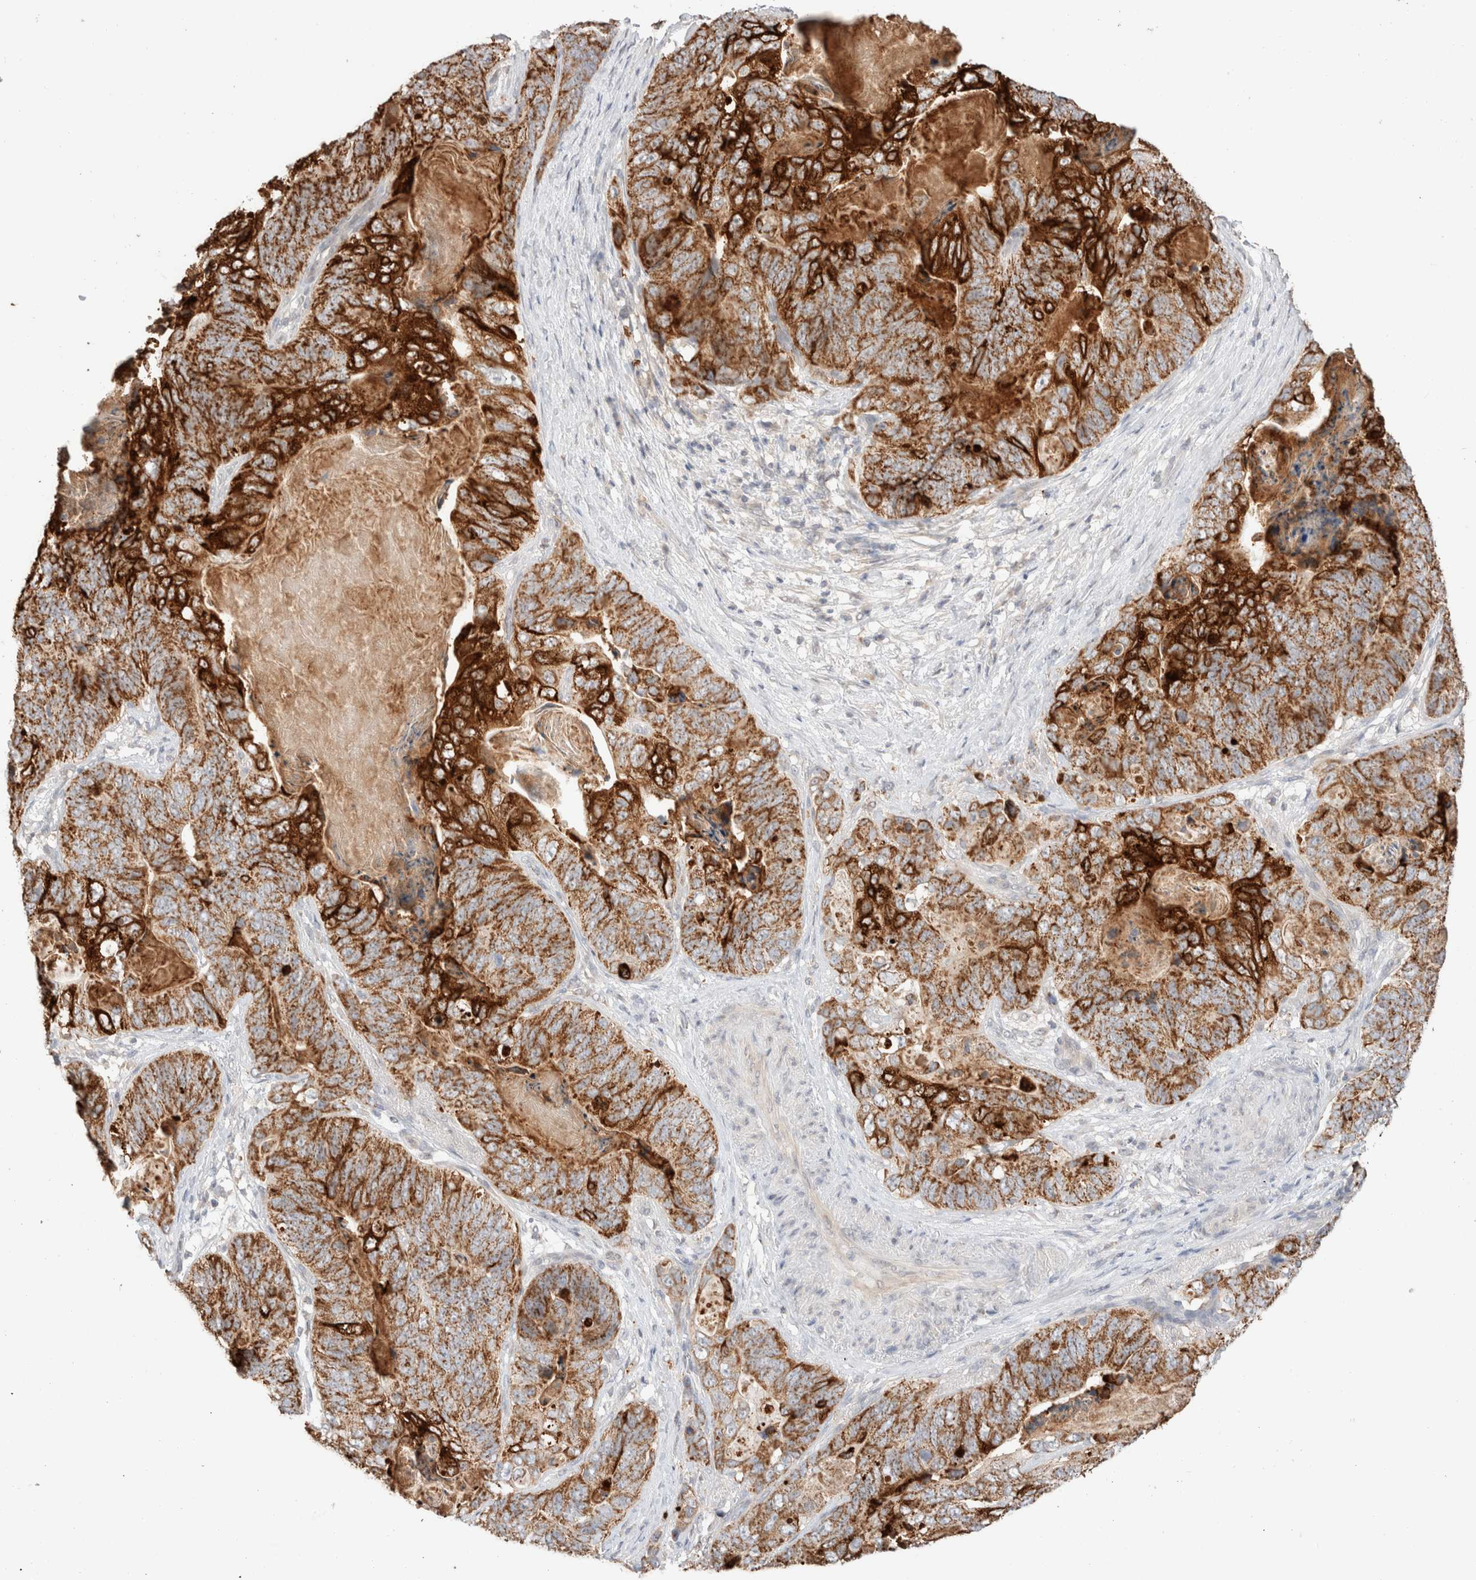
{"staining": {"intensity": "strong", "quantity": ">75%", "location": "cytoplasmic/membranous"}, "tissue": "stomach cancer", "cell_type": "Tumor cells", "image_type": "cancer", "snomed": [{"axis": "morphology", "description": "Normal tissue, NOS"}, {"axis": "morphology", "description": "Adenocarcinoma, NOS"}, {"axis": "topography", "description": "Stomach"}], "caption": "A brown stain labels strong cytoplasmic/membranous expression of a protein in human stomach adenocarcinoma tumor cells. Using DAB (brown) and hematoxylin (blue) stains, captured at high magnification using brightfield microscopy.", "gene": "TRIM41", "patient": {"sex": "female", "age": 89}}